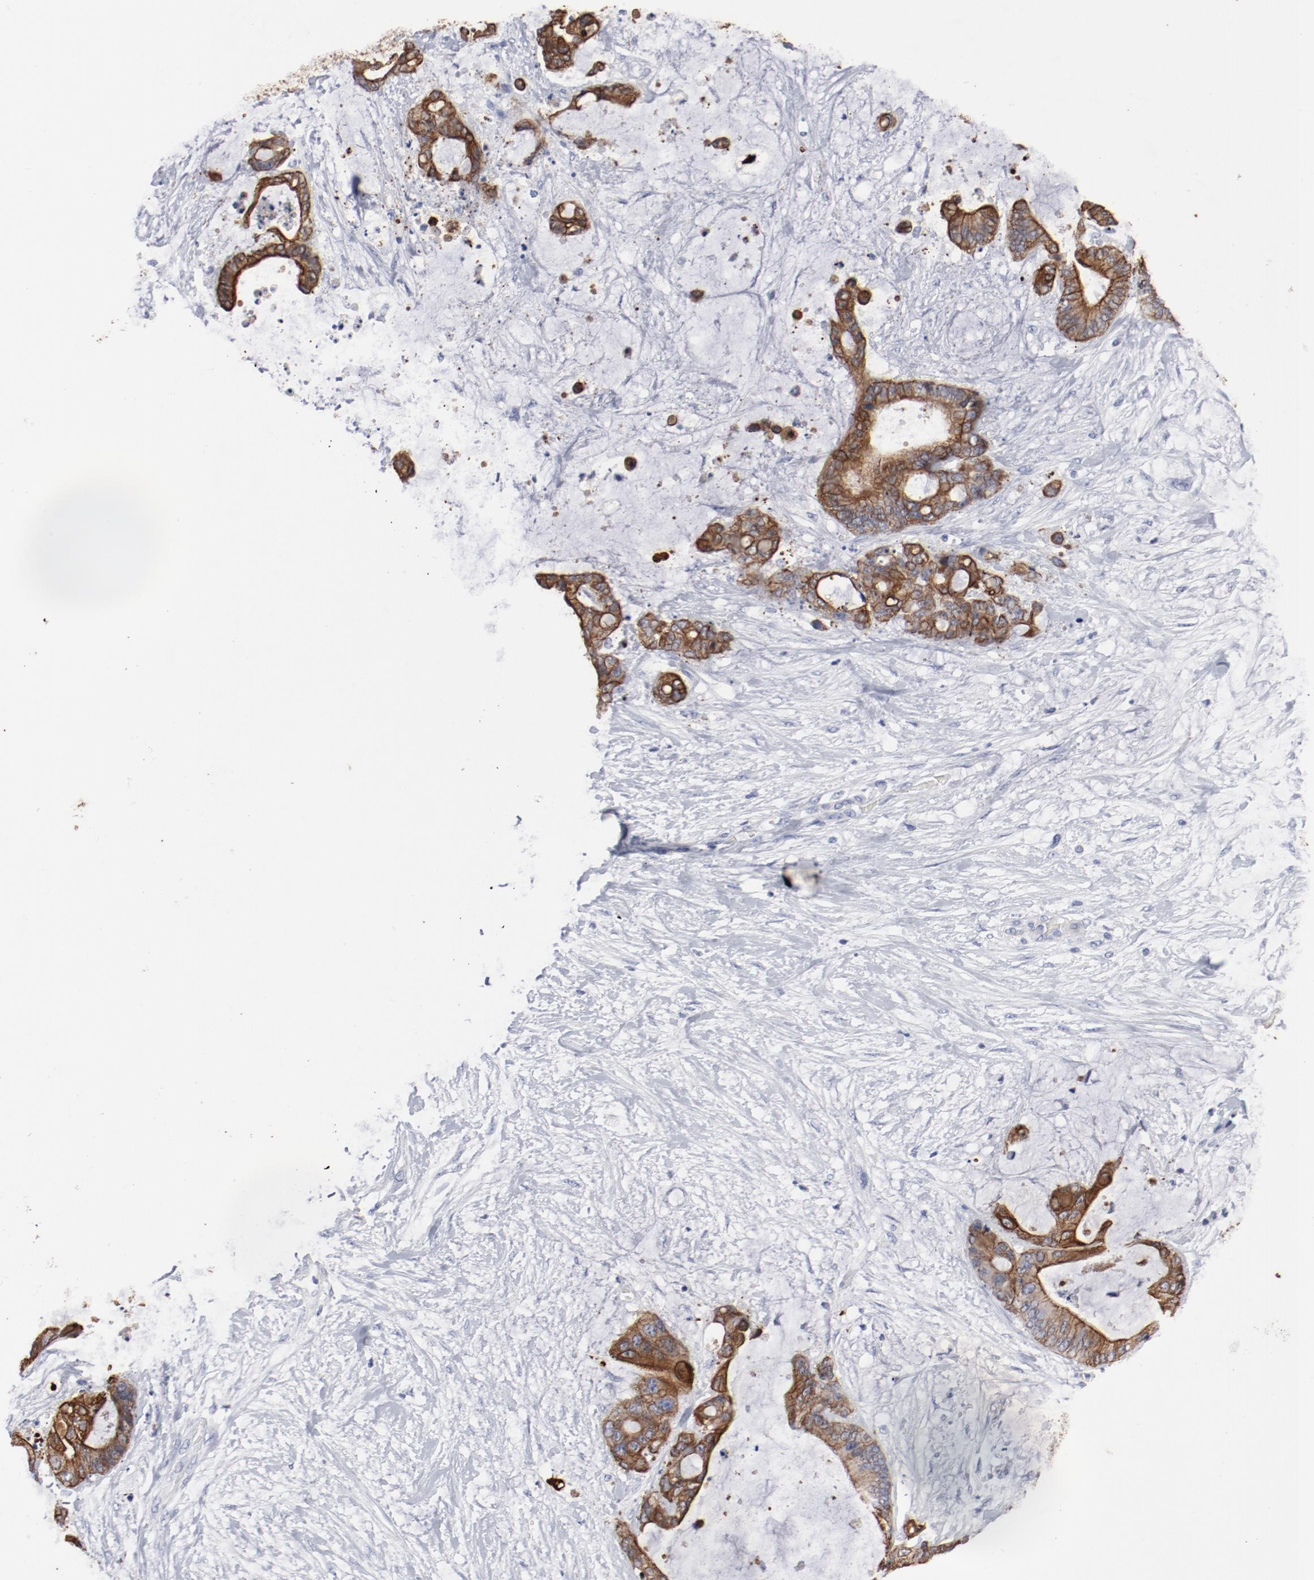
{"staining": {"intensity": "strong", "quantity": ">75%", "location": "cytoplasmic/membranous"}, "tissue": "liver cancer", "cell_type": "Tumor cells", "image_type": "cancer", "snomed": [{"axis": "morphology", "description": "Cholangiocarcinoma"}, {"axis": "topography", "description": "Liver"}], "caption": "Protein staining reveals strong cytoplasmic/membranous staining in about >75% of tumor cells in liver cholangiocarcinoma.", "gene": "TSPAN6", "patient": {"sex": "female", "age": 73}}